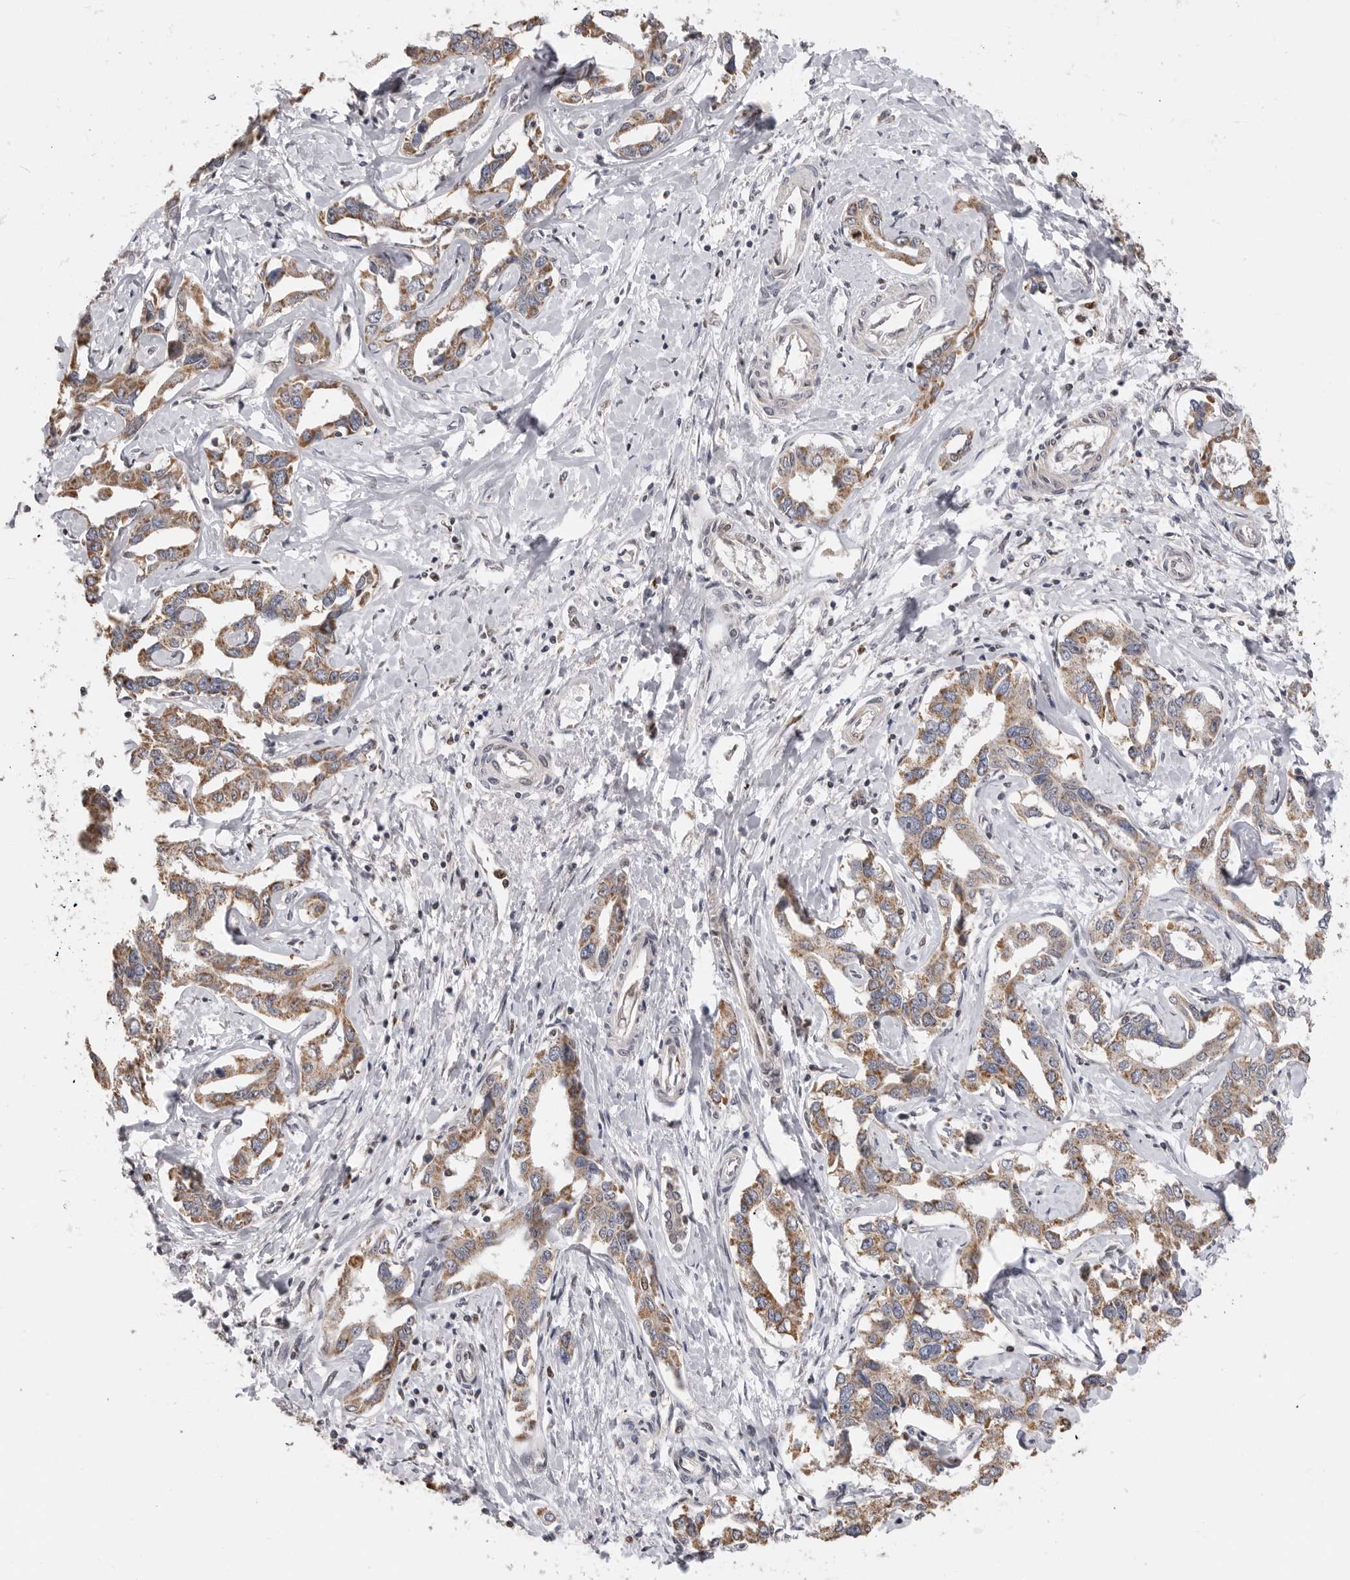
{"staining": {"intensity": "moderate", "quantity": ">75%", "location": "cytoplasmic/membranous"}, "tissue": "liver cancer", "cell_type": "Tumor cells", "image_type": "cancer", "snomed": [{"axis": "morphology", "description": "Cholangiocarcinoma"}, {"axis": "topography", "description": "Liver"}], "caption": "The image demonstrates immunohistochemical staining of liver cancer (cholangiocarcinoma). There is moderate cytoplasmic/membranous expression is appreciated in approximately >75% of tumor cells.", "gene": "SMARCC1", "patient": {"sex": "male", "age": 59}}